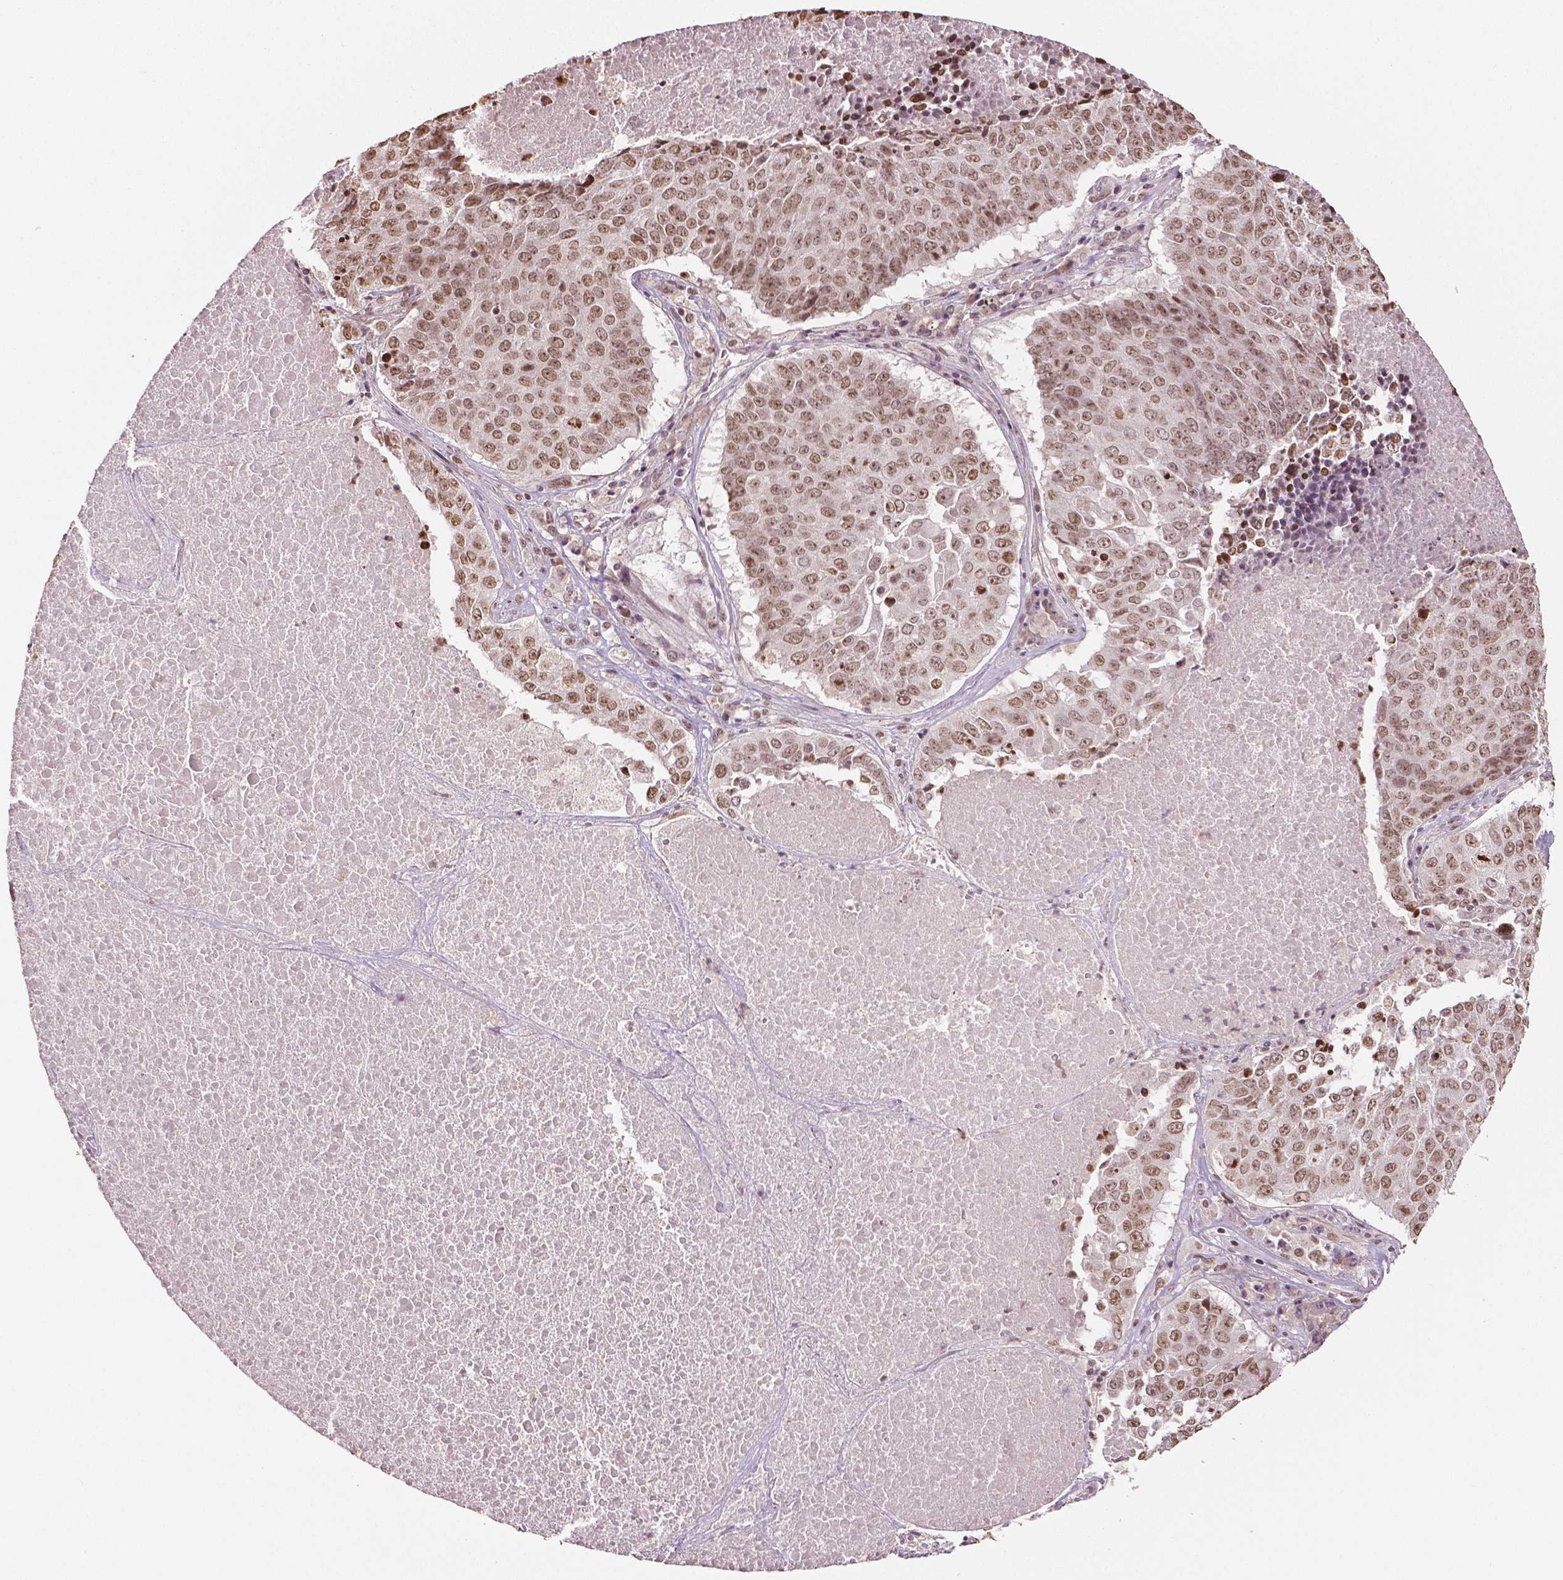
{"staining": {"intensity": "moderate", "quantity": ">75%", "location": "nuclear"}, "tissue": "lung cancer", "cell_type": "Tumor cells", "image_type": "cancer", "snomed": [{"axis": "morphology", "description": "Normal tissue, NOS"}, {"axis": "morphology", "description": "Squamous cell carcinoma, NOS"}, {"axis": "topography", "description": "Bronchus"}, {"axis": "topography", "description": "Lung"}], "caption": "This image displays lung squamous cell carcinoma stained with immunohistochemistry to label a protein in brown. The nuclear of tumor cells show moderate positivity for the protein. Nuclei are counter-stained blue.", "gene": "DEK", "patient": {"sex": "male", "age": 64}}